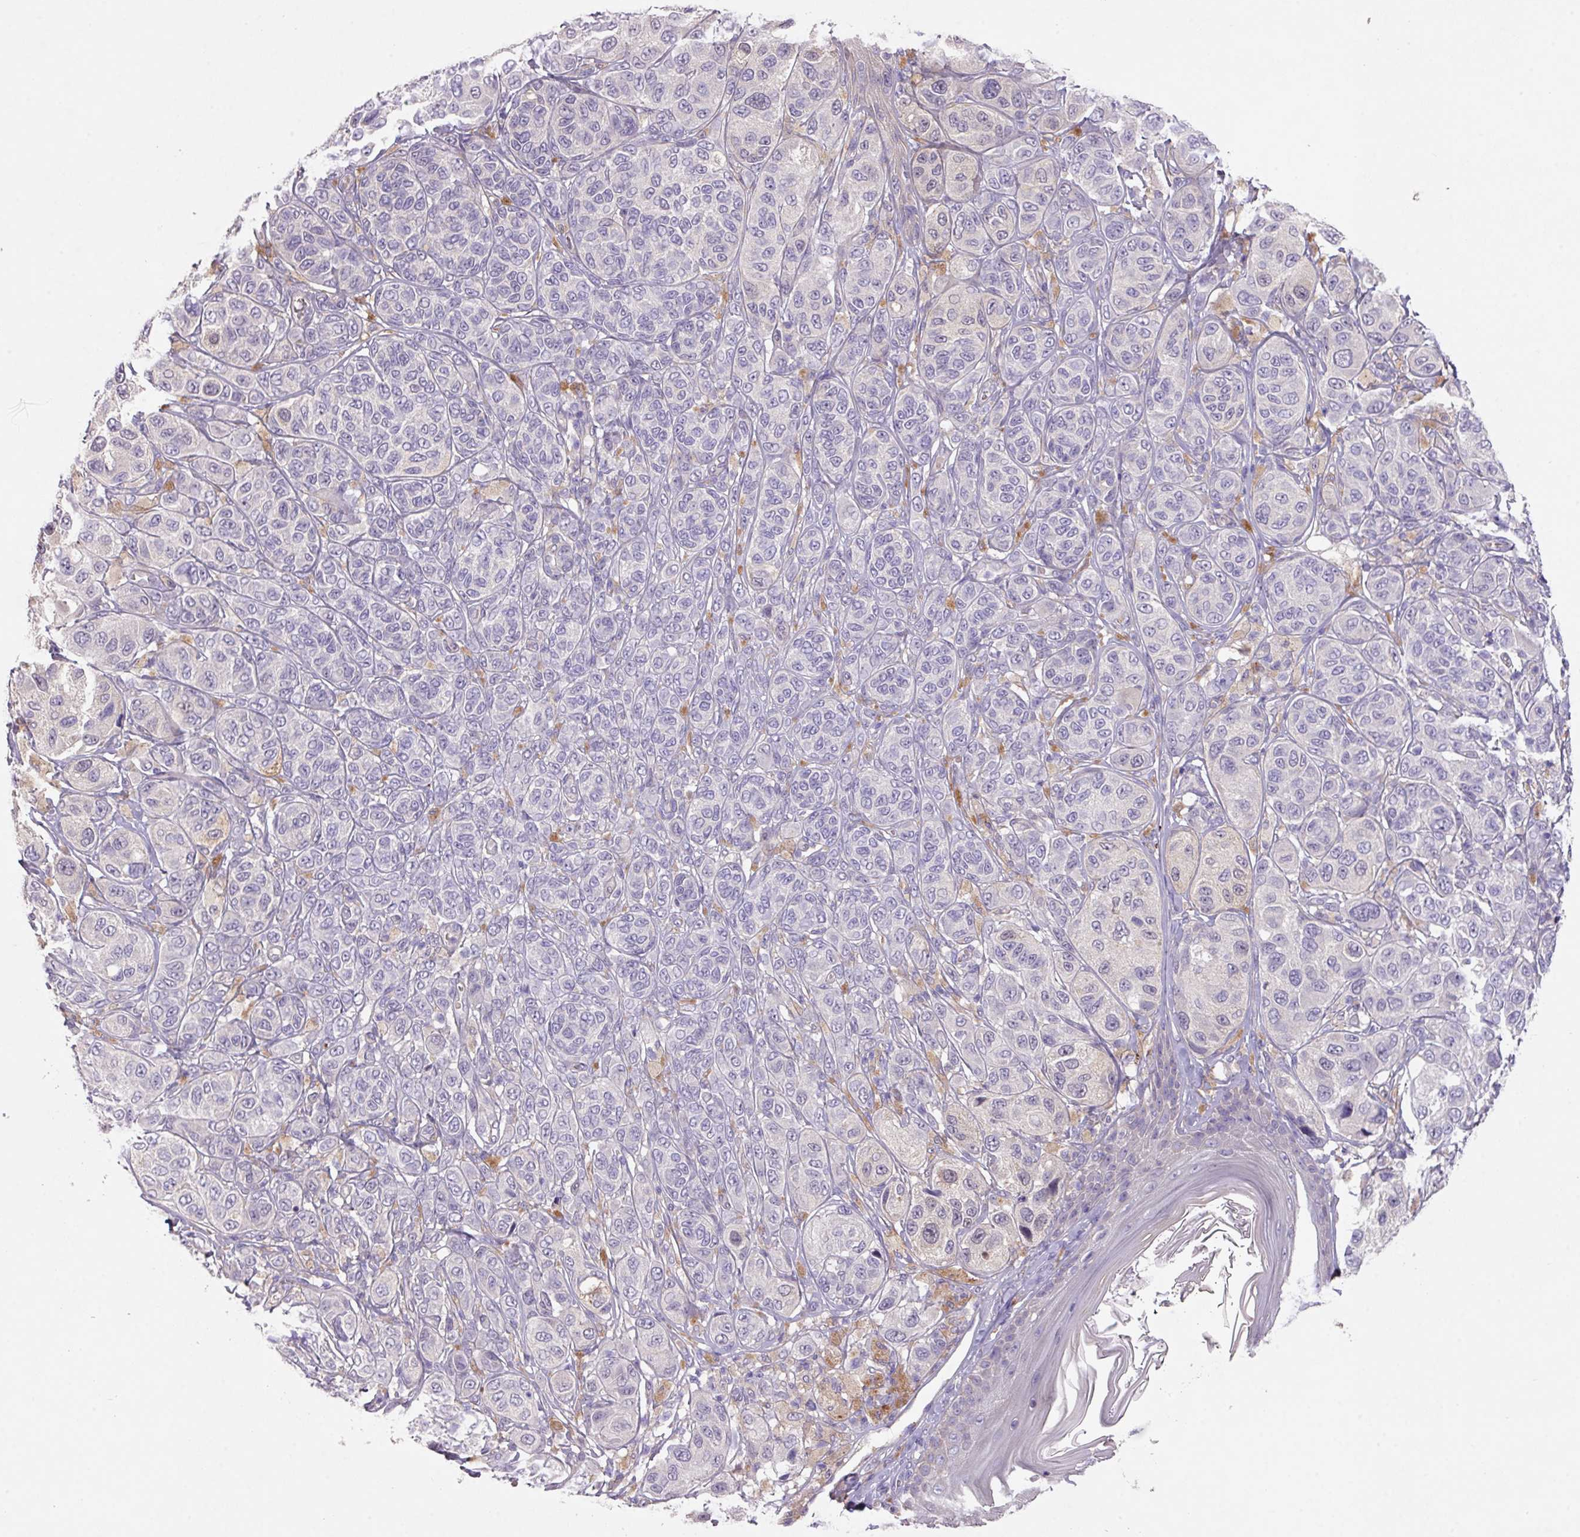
{"staining": {"intensity": "negative", "quantity": "none", "location": "none"}, "tissue": "melanoma", "cell_type": "Tumor cells", "image_type": "cancer", "snomed": [{"axis": "morphology", "description": "Malignant melanoma, NOS"}, {"axis": "topography", "description": "Skin"}], "caption": "There is no significant expression in tumor cells of melanoma.", "gene": "PRADC1", "patient": {"sex": "male", "age": 42}}